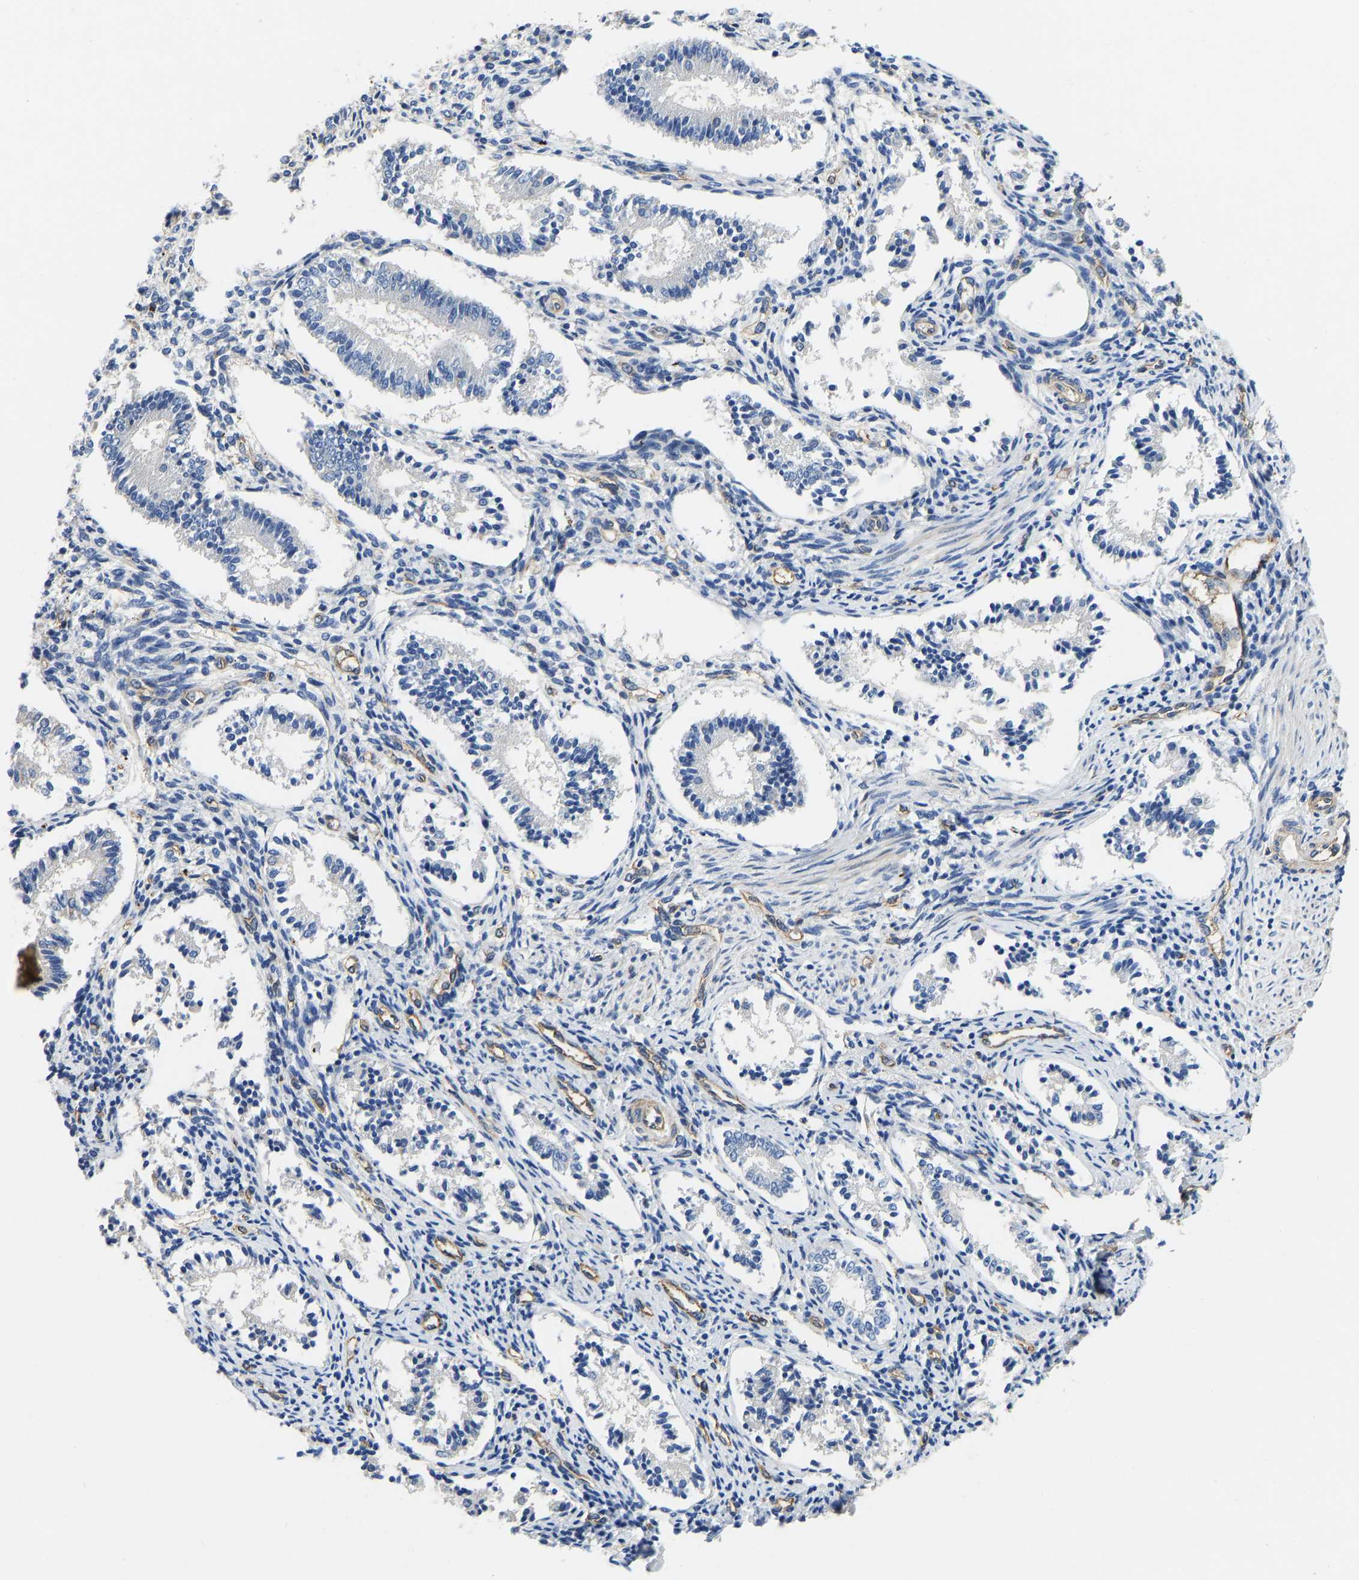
{"staining": {"intensity": "negative", "quantity": "none", "location": "none"}, "tissue": "endometrium", "cell_type": "Cells in endometrial stroma", "image_type": "normal", "snomed": [{"axis": "morphology", "description": "Normal tissue, NOS"}, {"axis": "topography", "description": "Endometrium"}], "caption": "Immunohistochemistry of normal human endometrium reveals no positivity in cells in endometrial stroma.", "gene": "ELMO2", "patient": {"sex": "female", "age": 42}}